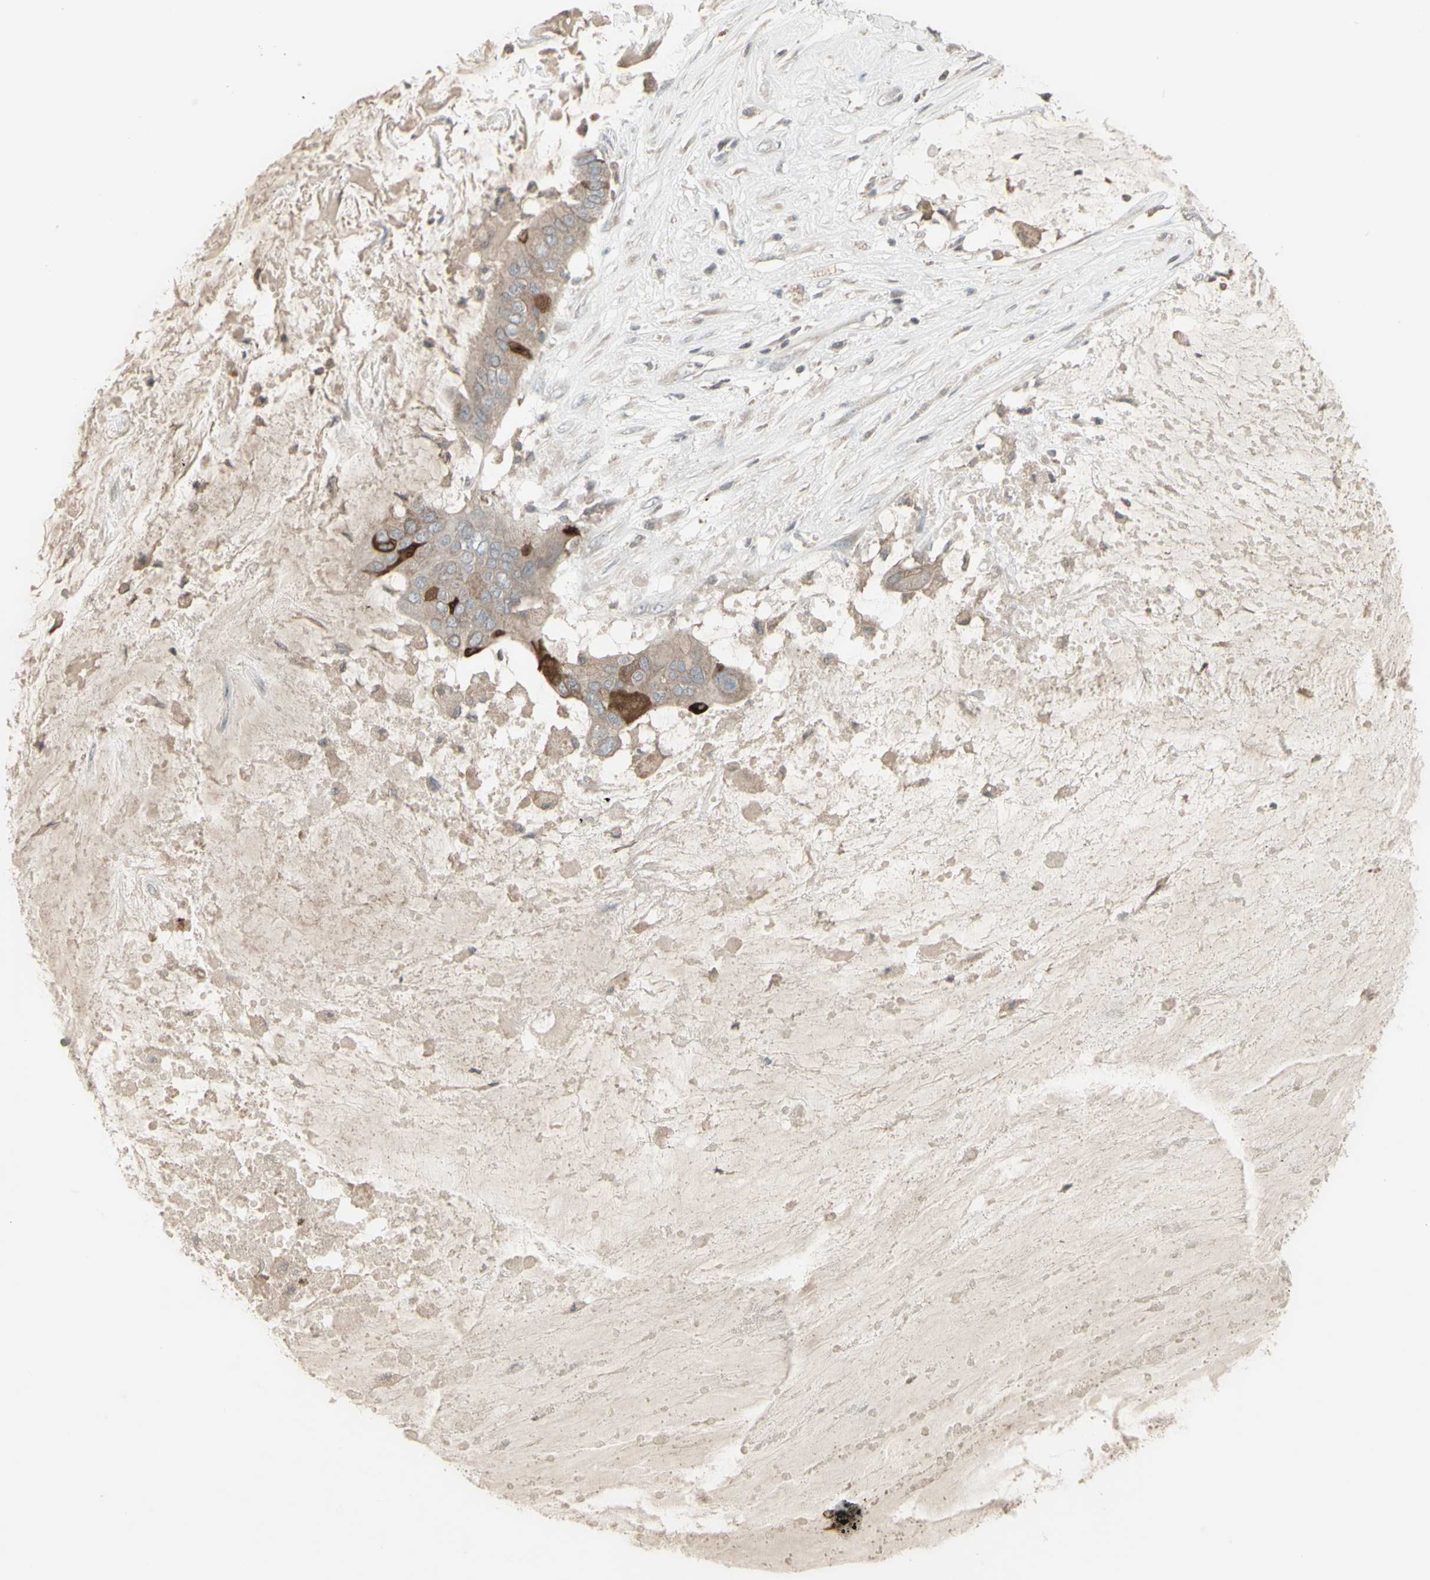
{"staining": {"intensity": "negative", "quantity": "none", "location": "none"}, "tissue": "ovarian cancer", "cell_type": "Tumor cells", "image_type": "cancer", "snomed": [{"axis": "morphology", "description": "Cystadenocarcinoma, mucinous, NOS"}, {"axis": "topography", "description": "Ovary"}], "caption": "The photomicrograph reveals no staining of tumor cells in ovarian cancer.", "gene": "CSK", "patient": {"sex": "female", "age": 80}}